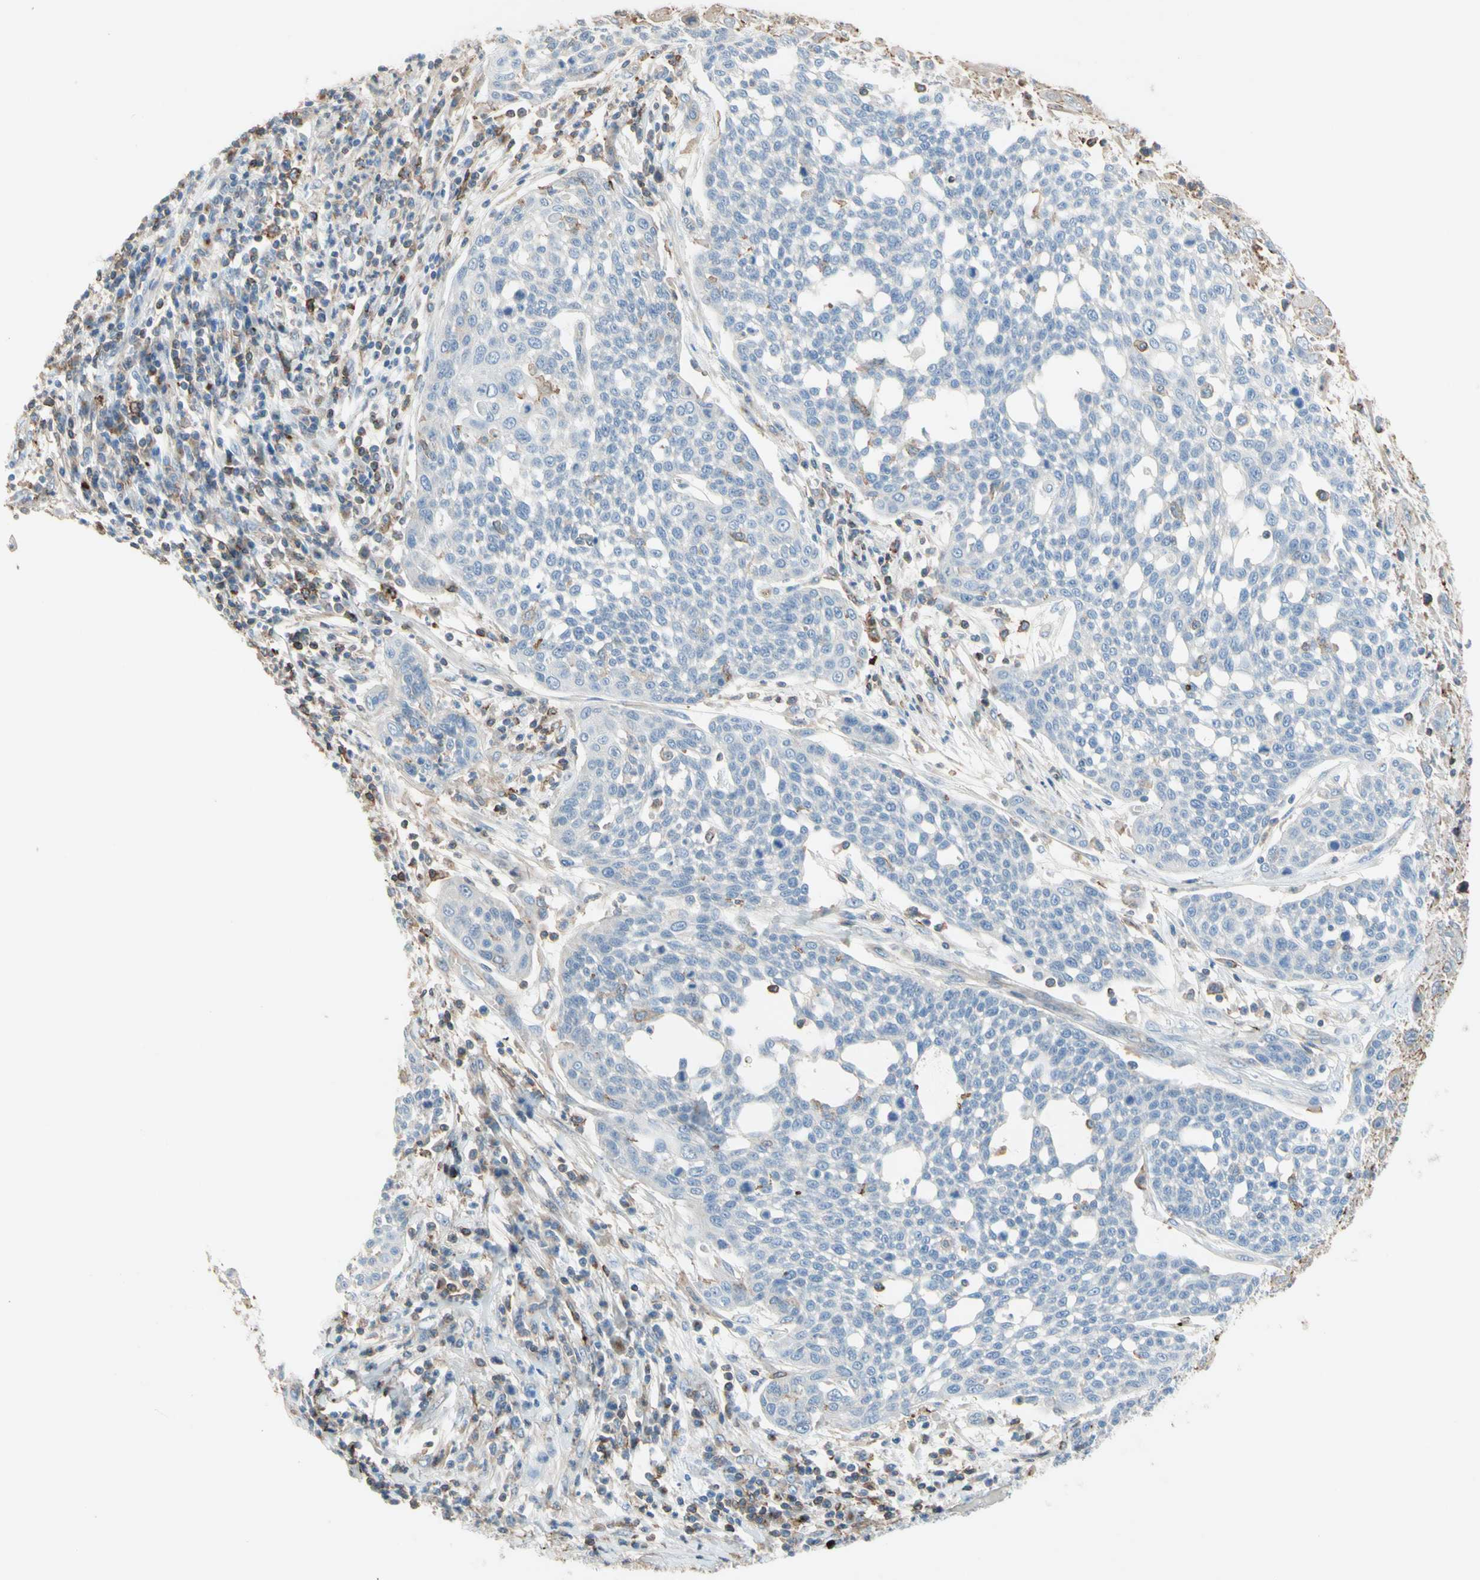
{"staining": {"intensity": "negative", "quantity": "none", "location": "none"}, "tissue": "cervical cancer", "cell_type": "Tumor cells", "image_type": "cancer", "snomed": [{"axis": "morphology", "description": "Squamous cell carcinoma, NOS"}, {"axis": "topography", "description": "Cervix"}], "caption": "IHC image of cervical cancer (squamous cell carcinoma) stained for a protein (brown), which exhibits no staining in tumor cells.", "gene": "SEMA4C", "patient": {"sex": "female", "age": 34}}